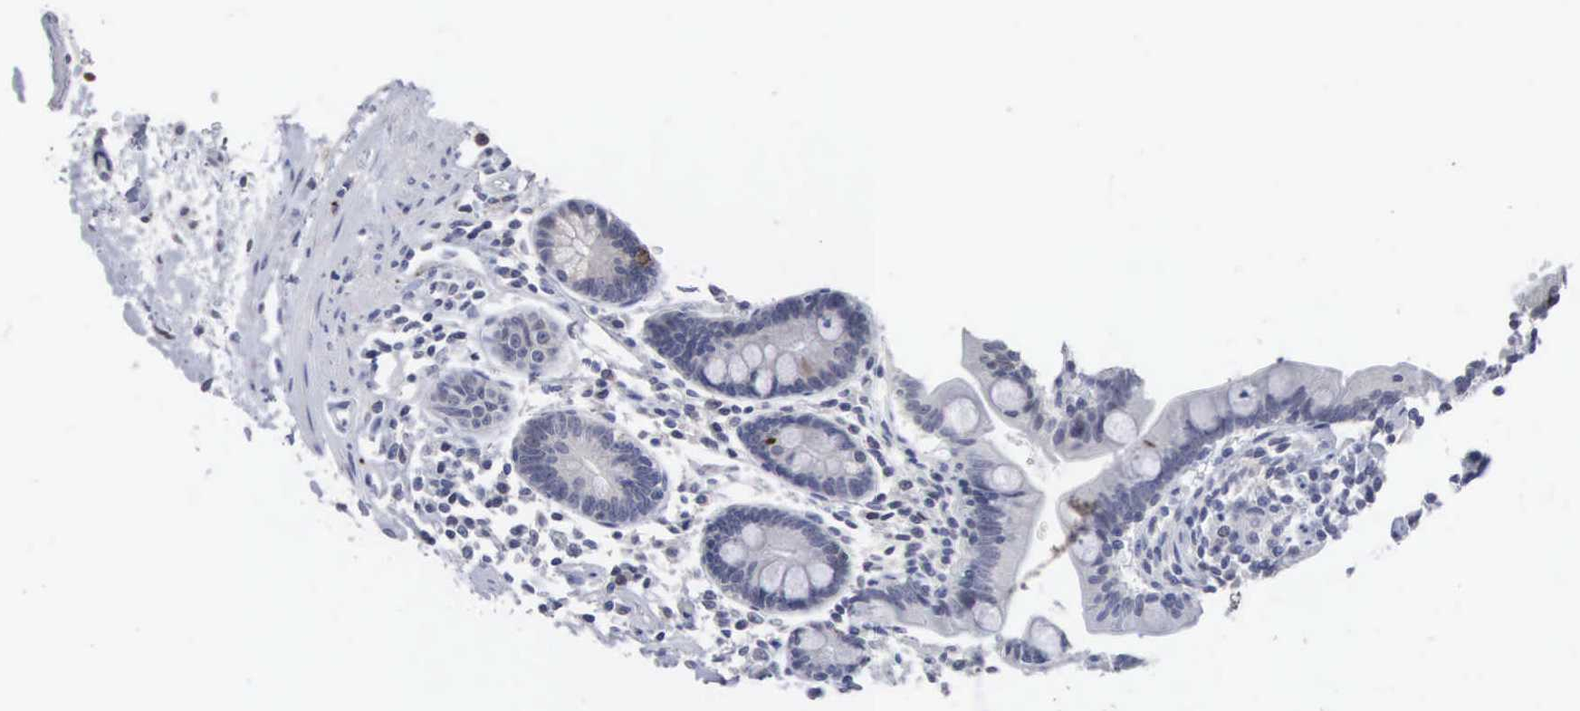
{"staining": {"intensity": "moderate", "quantity": "<25%", "location": "cytoplasmic/membranous"}, "tissue": "small intestine", "cell_type": "Glandular cells", "image_type": "normal", "snomed": [{"axis": "morphology", "description": "Normal tissue, NOS"}, {"axis": "topography", "description": "Small intestine"}], "caption": "Glandular cells display low levels of moderate cytoplasmic/membranous expression in approximately <25% of cells in unremarkable small intestine. (Stains: DAB in brown, nuclei in blue, Microscopy: brightfield microscopy at high magnification).", "gene": "ACOT4", "patient": {"sex": "female", "age": 69}}